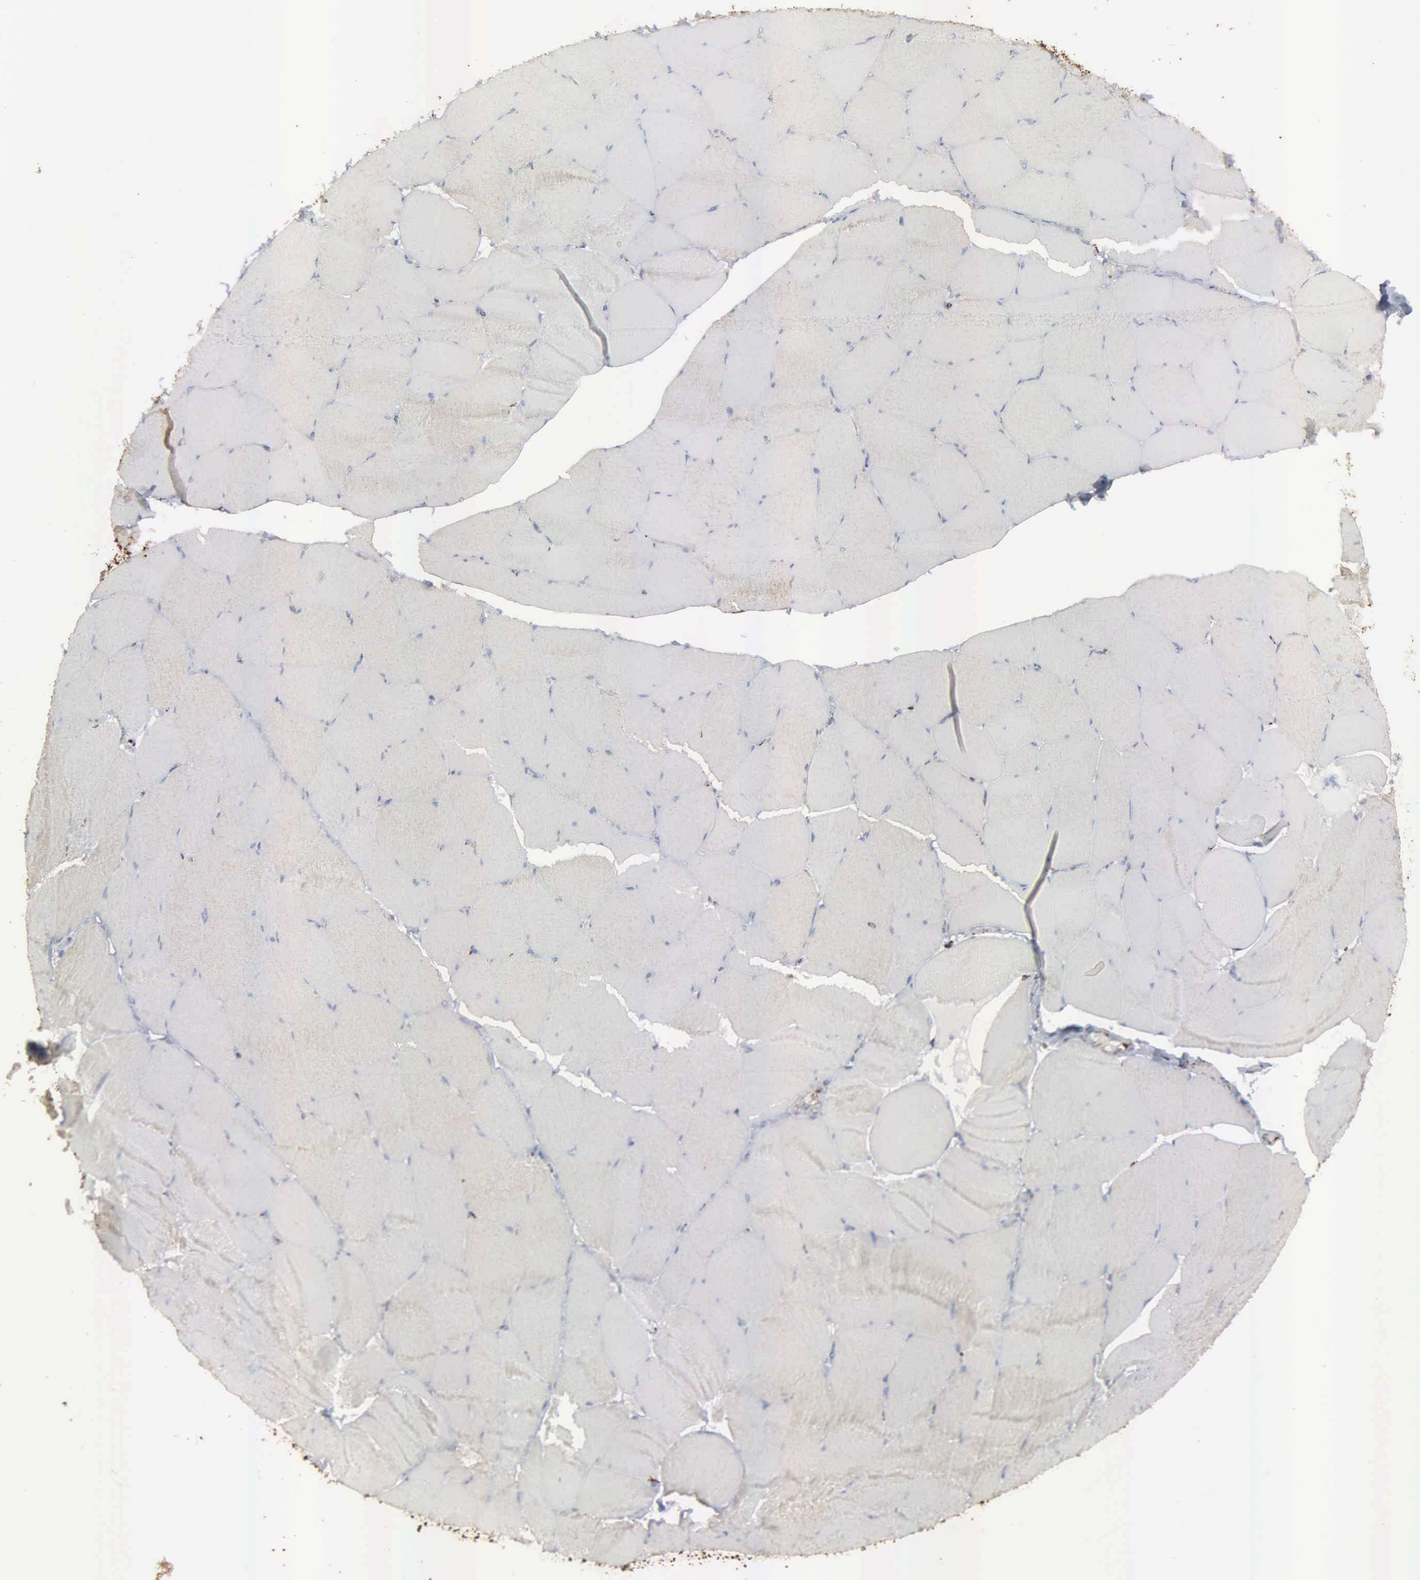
{"staining": {"intensity": "negative", "quantity": "none", "location": "none"}, "tissue": "skeletal muscle", "cell_type": "Myocytes", "image_type": "normal", "snomed": [{"axis": "morphology", "description": "Normal tissue, NOS"}, {"axis": "topography", "description": "Skeletal muscle"}, {"axis": "topography", "description": "Salivary gland"}], "caption": "This is an IHC image of benign human skeletal muscle. There is no expression in myocytes.", "gene": "HSPA9", "patient": {"sex": "male", "age": 62}}